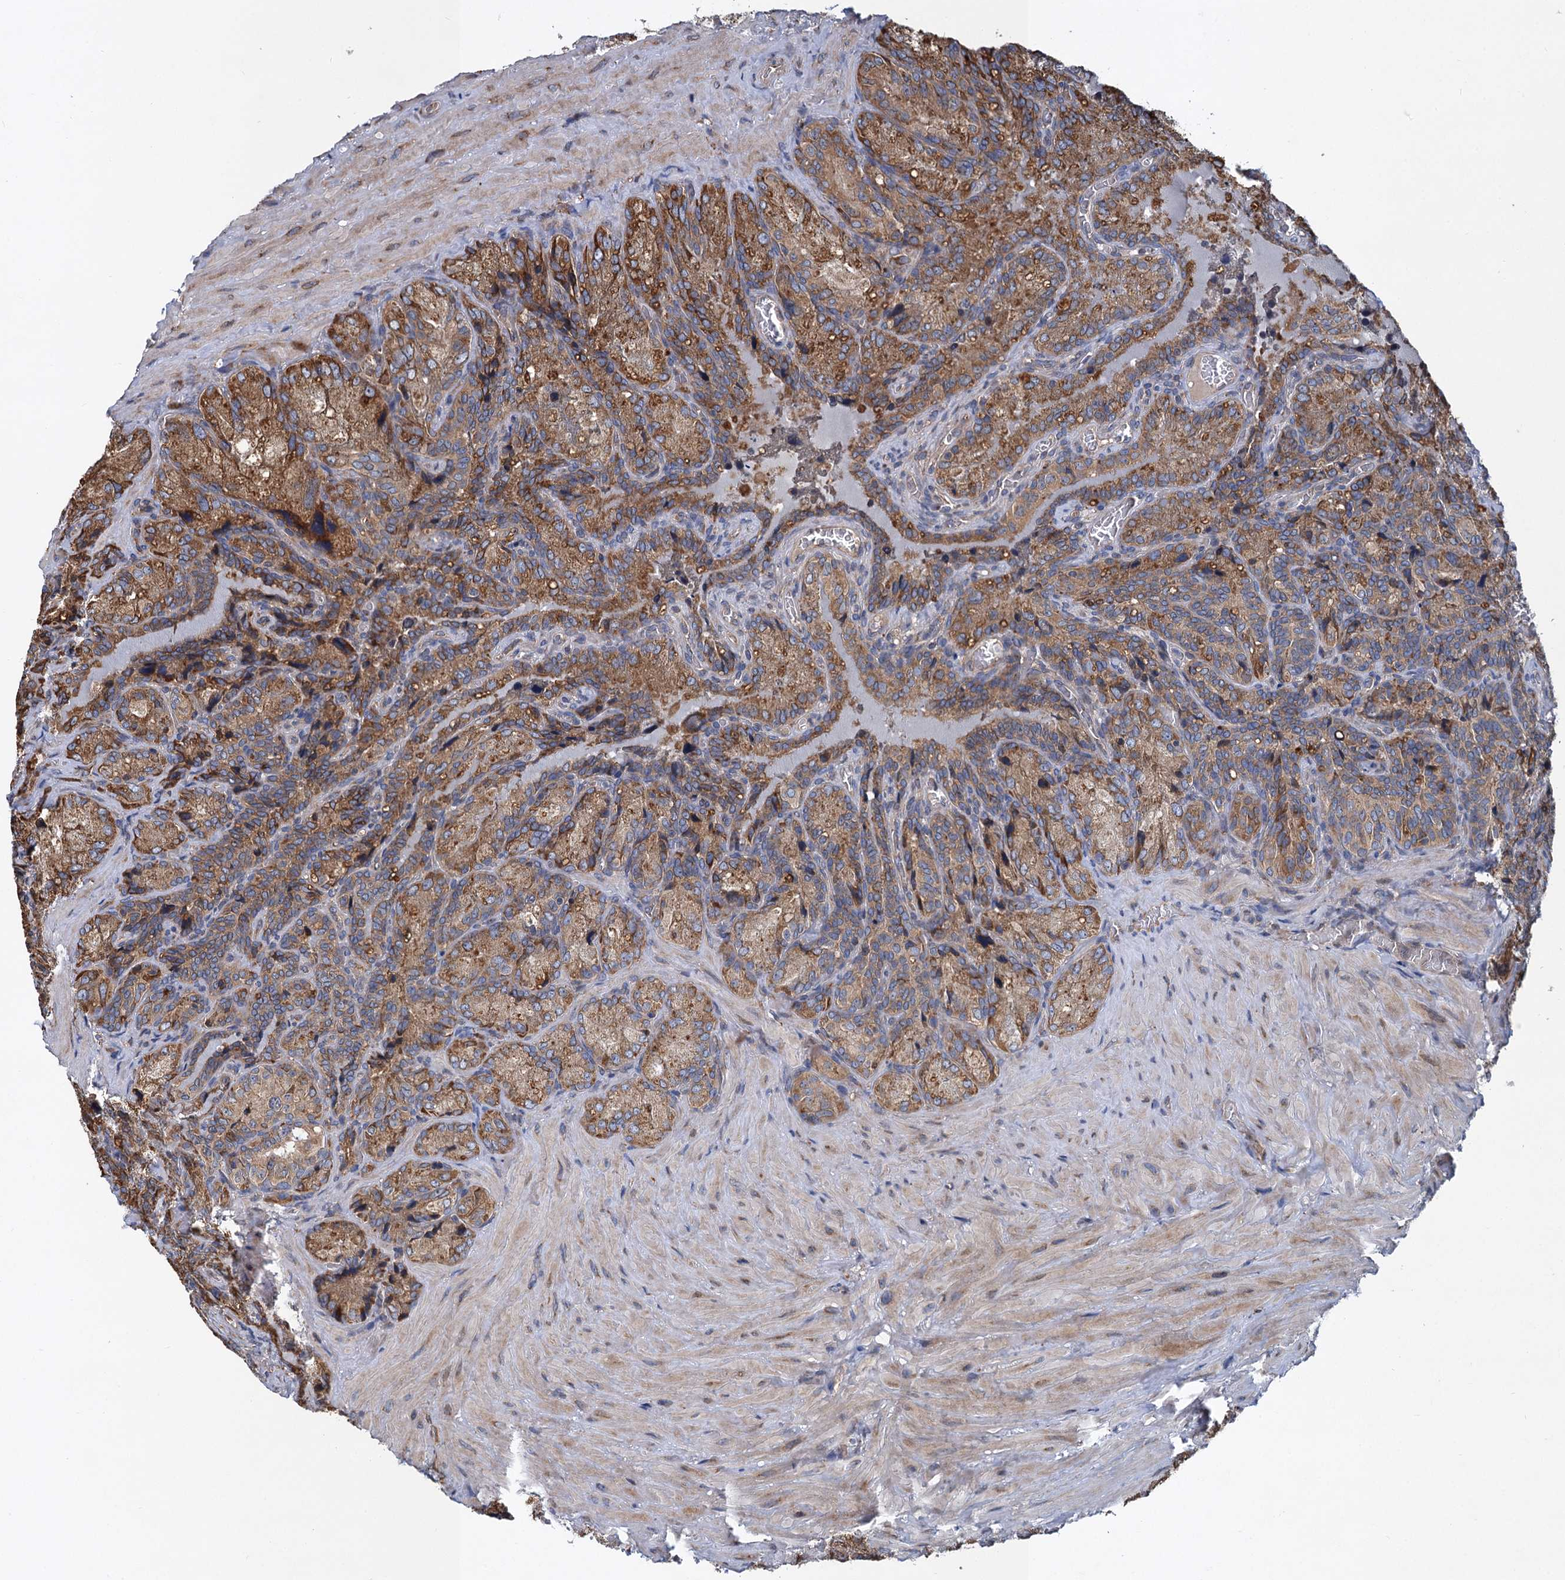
{"staining": {"intensity": "moderate", "quantity": ">75%", "location": "cytoplasmic/membranous"}, "tissue": "seminal vesicle", "cell_type": "Glandular cells", "image_type": "normal", "snomed": [{"axis": "morphology", "description": "Normal tissue, NOS"}, {"axis": "topography", "description": "Seminal veicle"}], "caption": "Moderate cytoplasmic/membranous expression for a protein is identified in approximately >75% of glandular cells of unremarkable seminal vesicle using immunohistochemistry.", "gene": "LINS1", "patient": {"sex": "male", "age": 62}}